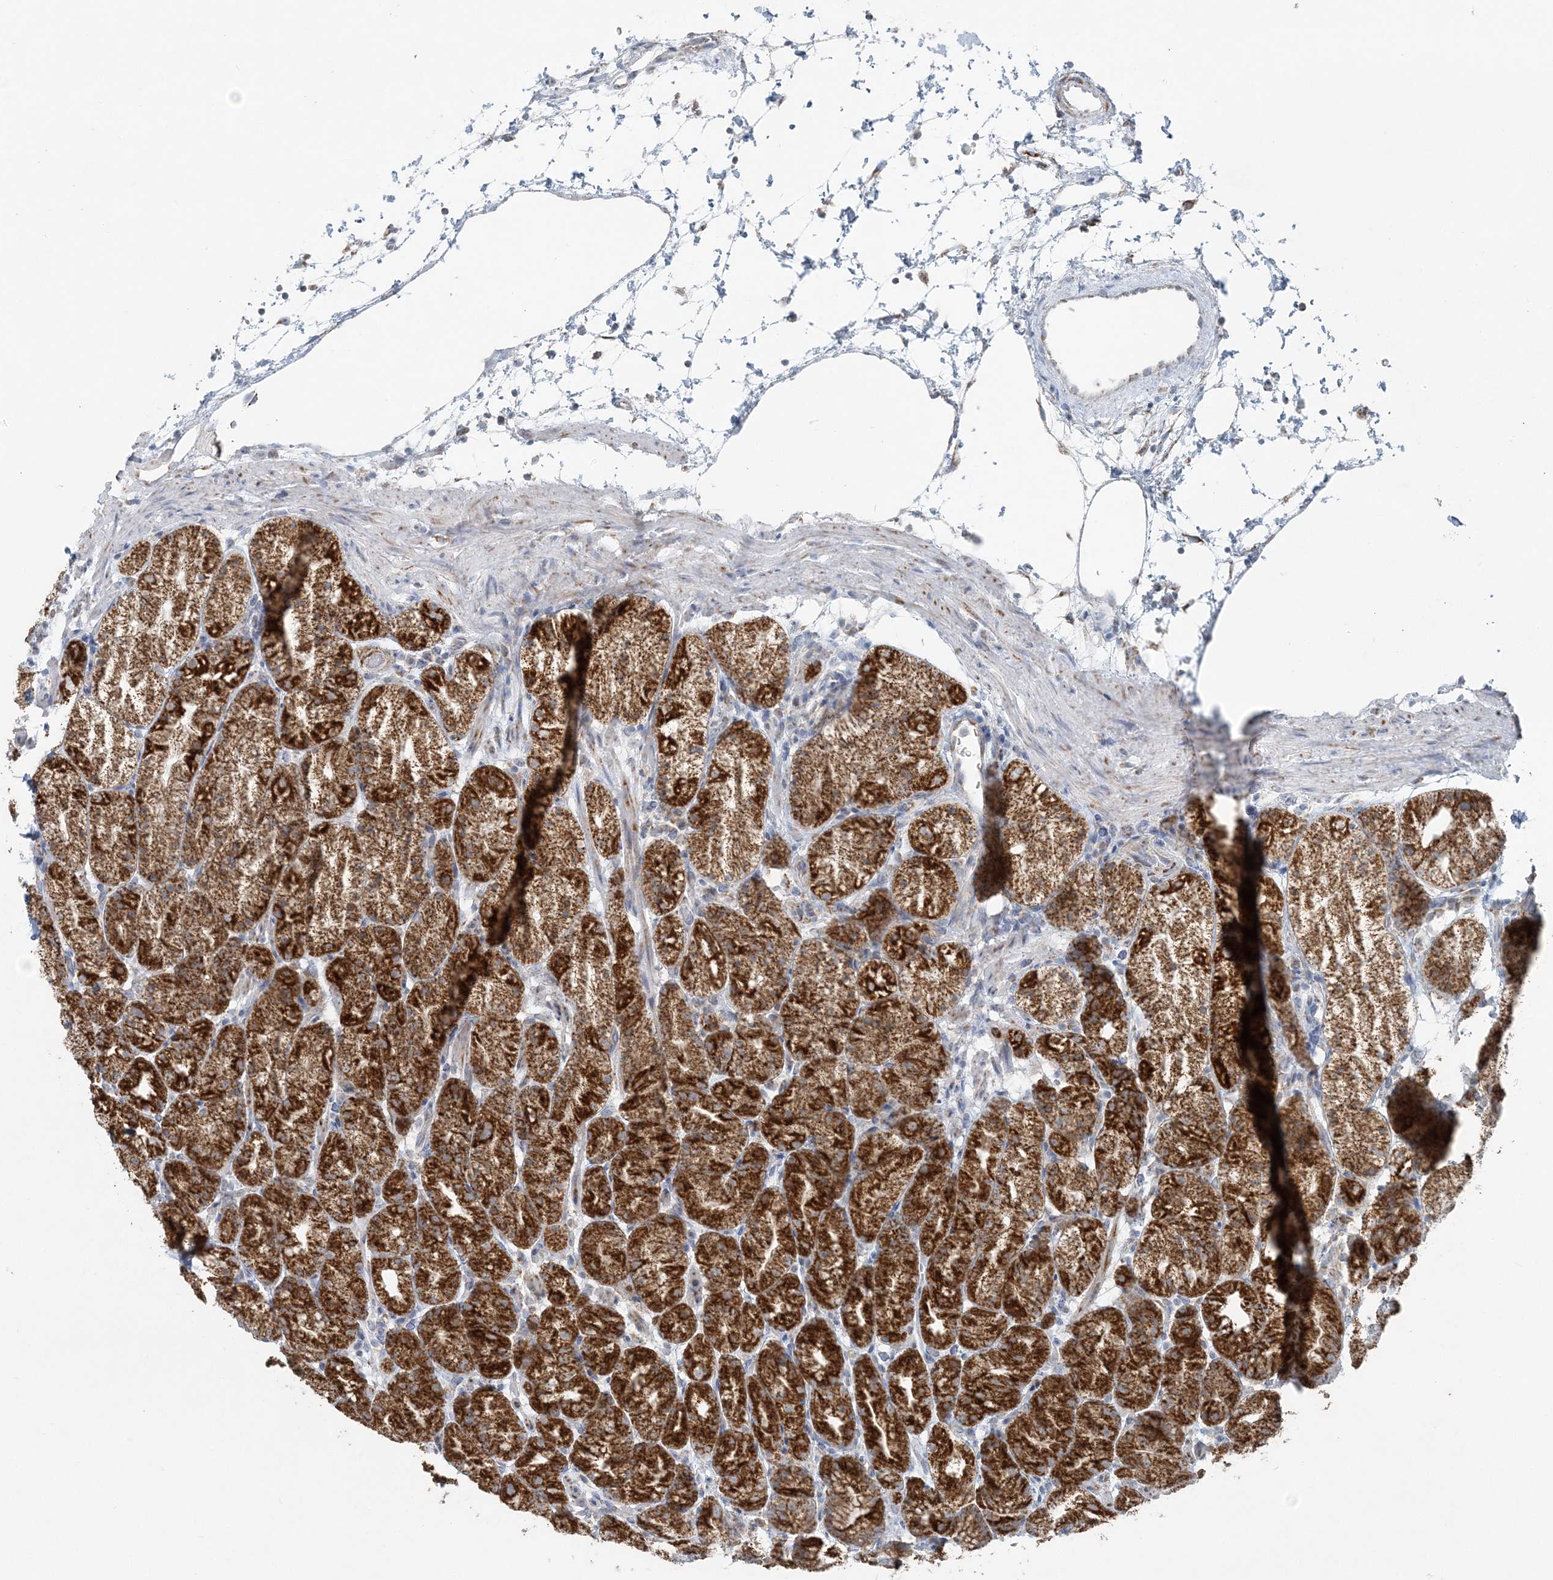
{"staining": {"intensity": "strong", "quantity": ">75%", "location": "cytoplasmic/membranous"}, "tissue": "stomach", "cell_type": "Glandular cells", "image_type": "normal", "snomed": [{"axis": "morphology", "description": "Normal tissue, NOS"}, {"axis": "topography", "description": "Stomach, upper"}], "caption": "Glandular cells show strong cytoplasmic/membranous staining in approximately >75% of cells in unremarkable stomach.", "gene": "PCCB", "patient": {"sex": "male", "age": 48}}